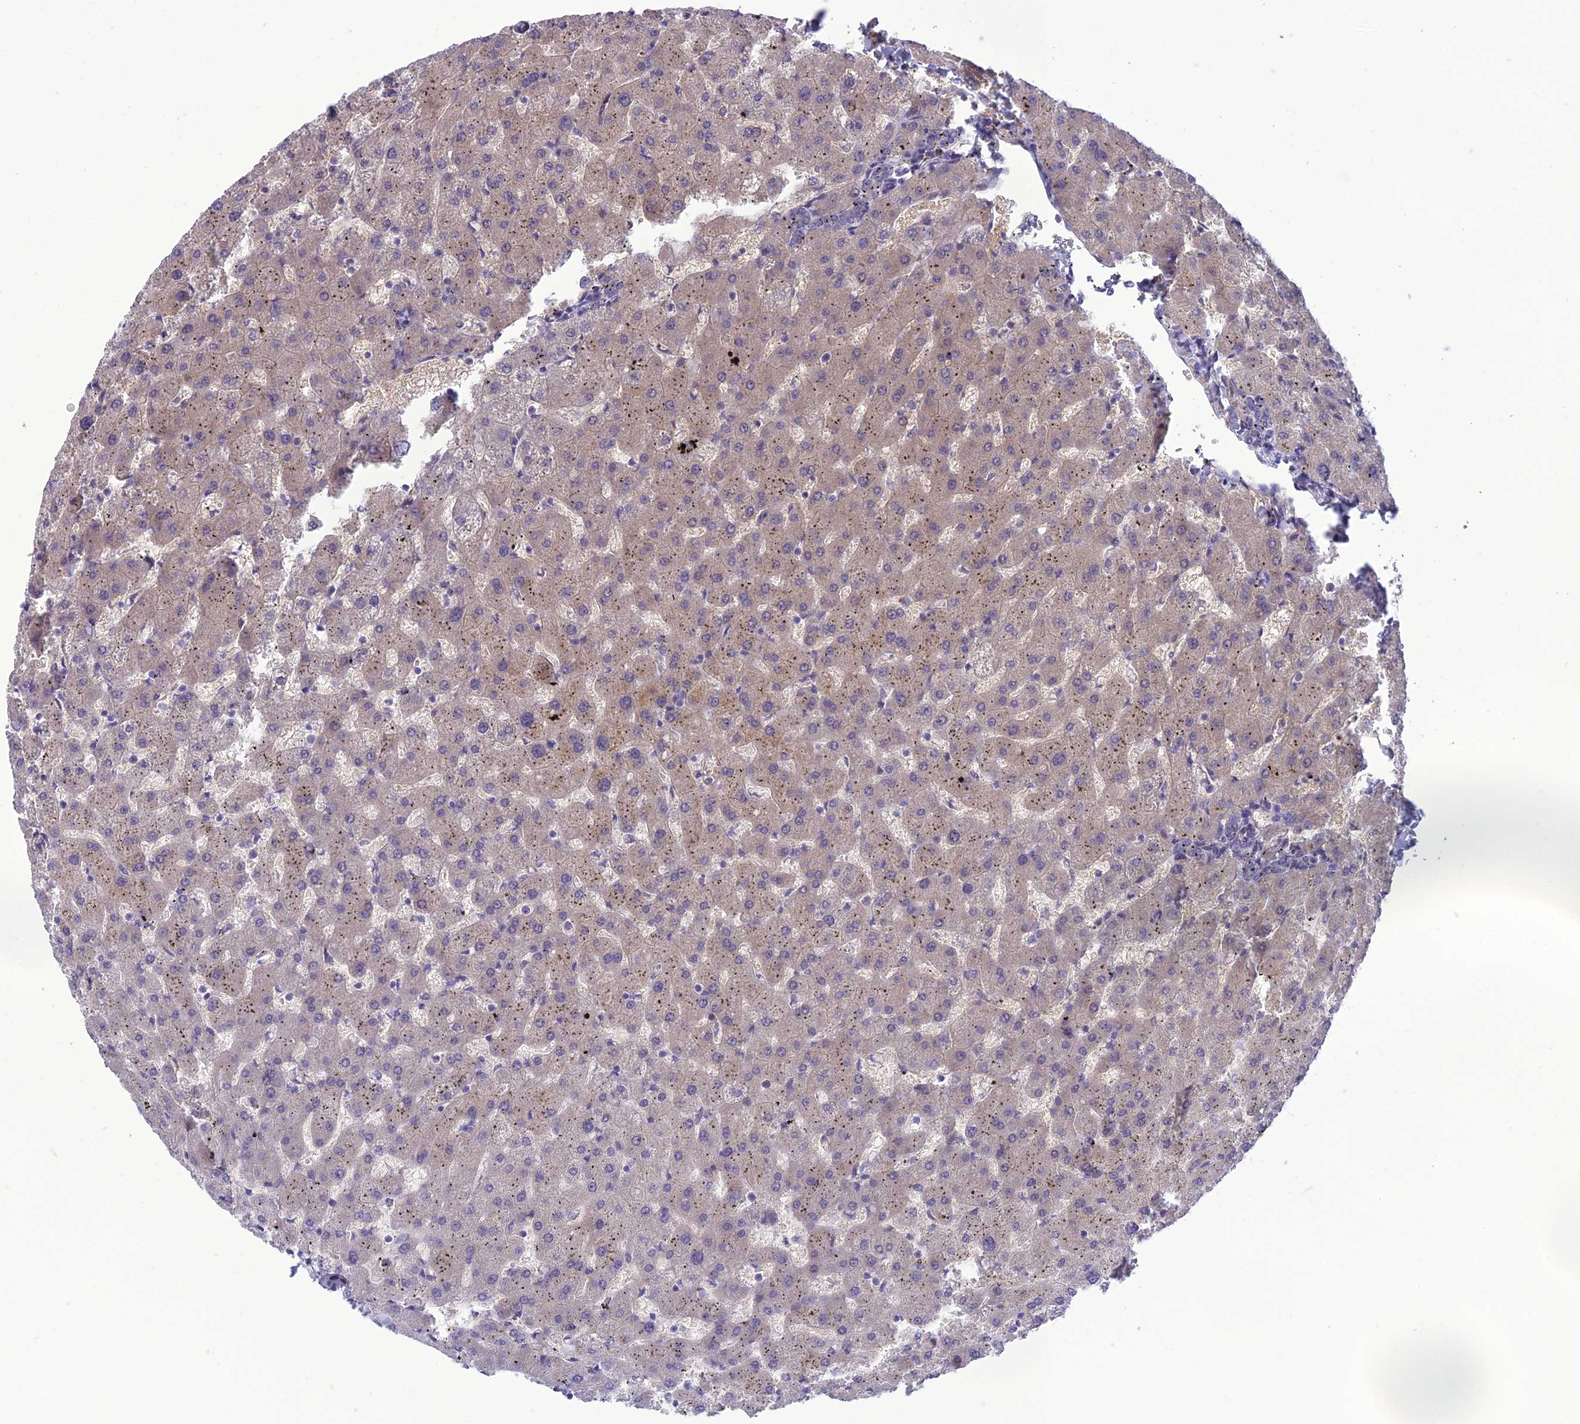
{"staining": {"intensity": "negative", "quantity": "none", "location": "none"}, "tissue": "liver", "cell_type": "Cholangiocytes", "image_type": "normal", "snomed": [{"axis": "morphology", "description": "Normal tissue, NOS"}, {"axis": "topography", "description": "Liver"}], "caption": "Immunohistochemistry (IHC) histopathology image of benign liver: human liver stained with DAB exhibits no significant protein expression in cholangiocytes. (DAB immunohistochemistry with hematoxylin counter stain).", "gene": "ANKS4B", "patient": {"sex": "female", "age": 63}}